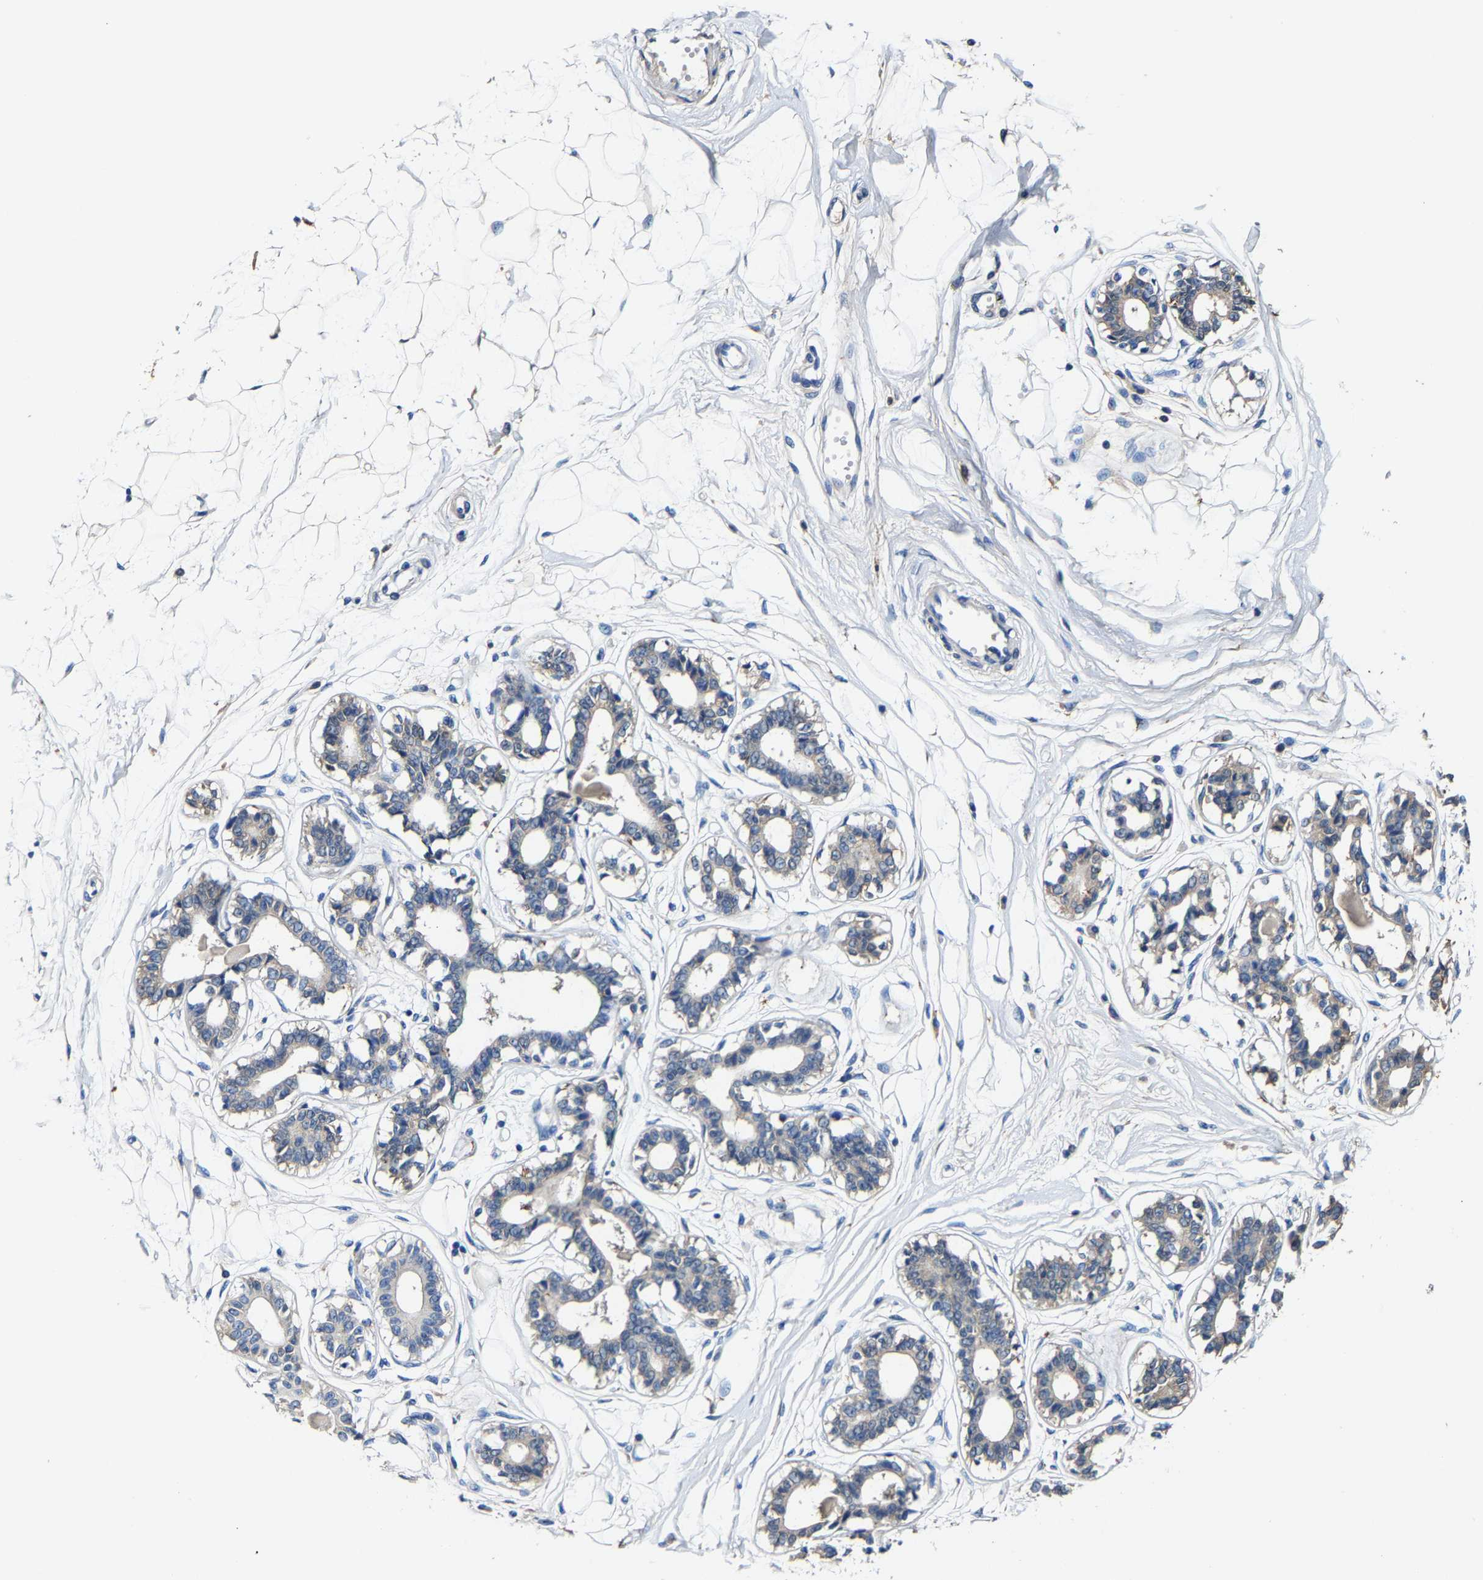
{"staining": {"intensity": "negative", "quantity": "none", "location": "none"}, "tissue": "breast", "cell_type": "Adipocytes", "image_type": "normal", "snomed": [{"axis": "morphology", "description": "Normal tissue, NOS"}, {"axis": "topography", "description": "Breast"}], "caption": "There is no significant positivity in adipocytes of breast. (Stains: DAB immunohistochemistry (IHC) with hematoxylin counter stain, Microscopy: brightfield microscopy at high magnification).", "gene": "SLC25A25", "patient": {"sex": "female", "age": 45}}